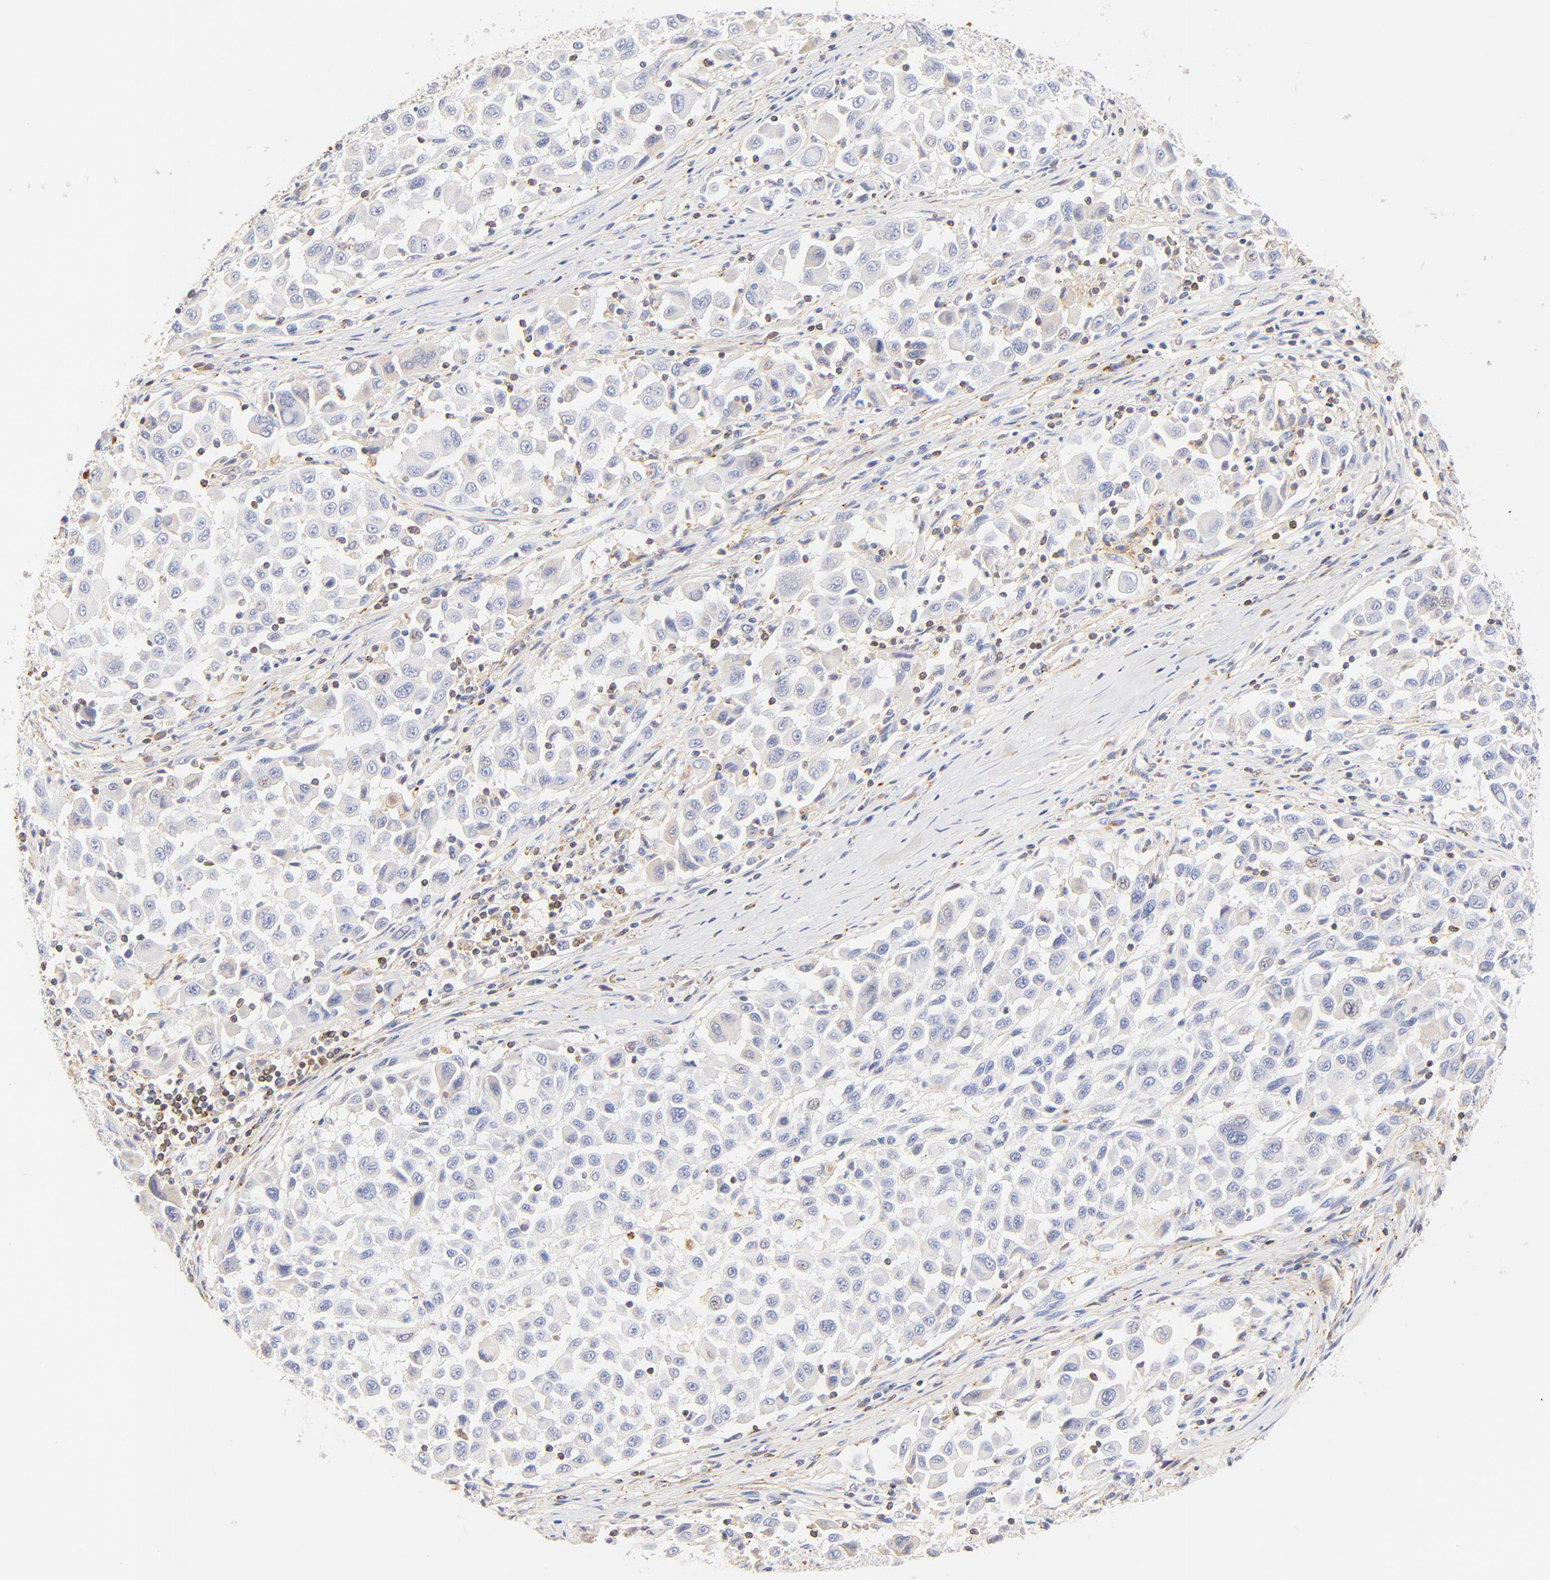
{"staining": {"intensity": "weak", "quantity": "<25%", "location": "cytoplasmic/membranous"}, "tissue": "melanoma", "cell_type": "Tumor cells", "image_type": "cancer", "snomed": [{"axis": "morphology", "description": "Malignant melanoma, Metastatic site"}, {"axis": "topography", "description": "Lymph node"}], "caption": "Immunohistochemistry (IHC) histopathology image of neoplastic tissue: human malignant melanoma (metastatic site) stained with DAB (3,3'-diaminobenzidine) displays no significant protein positivity in tumor cells.", "gene": "MDGA2", "patient": {"sex": "male", "age": 61}}